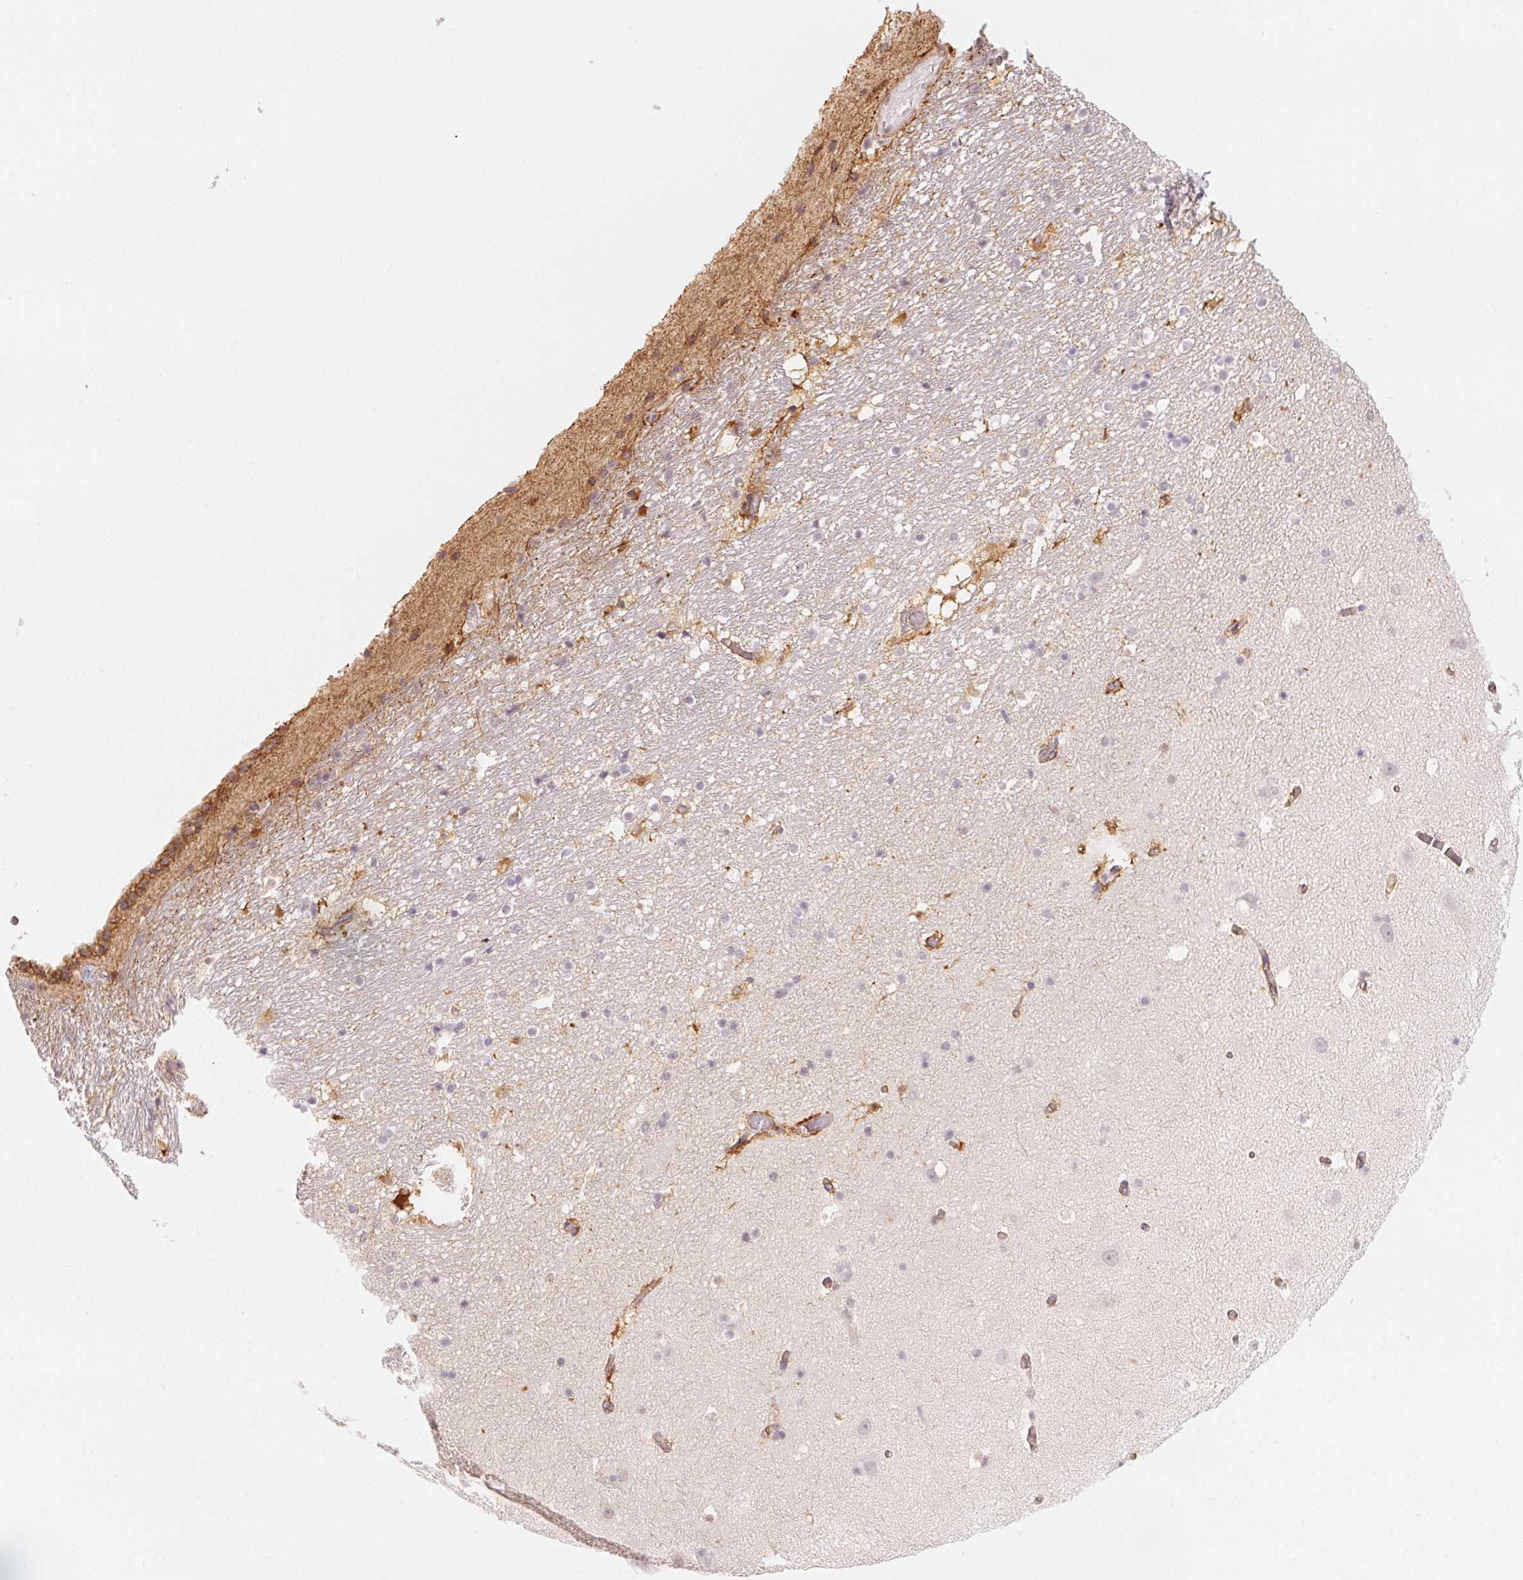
{"staining": {"intensity": "negative", "quantity": "none", "location": "none"}, "tissue": "hippocampus", "cell_type": "Glial cells", "image_type": "normal", "snomed": [{"axis": "morphology", "description": "Normal tissue, NOS"}, {"axis": "topography", "description": "Hippocampus"}], "caption": "A histopathology image of human hippocampus is negative for staining in glial cells. (Stains: DAB (3,3'-diaminobenzidine) immunohistochemistry (IHC) with hematoxylin counter stain, Microscopy: brightfield microscopy at high magnification).", "gene": "PLA2G4F", "patient": {"sex": "male", "age": 26}}